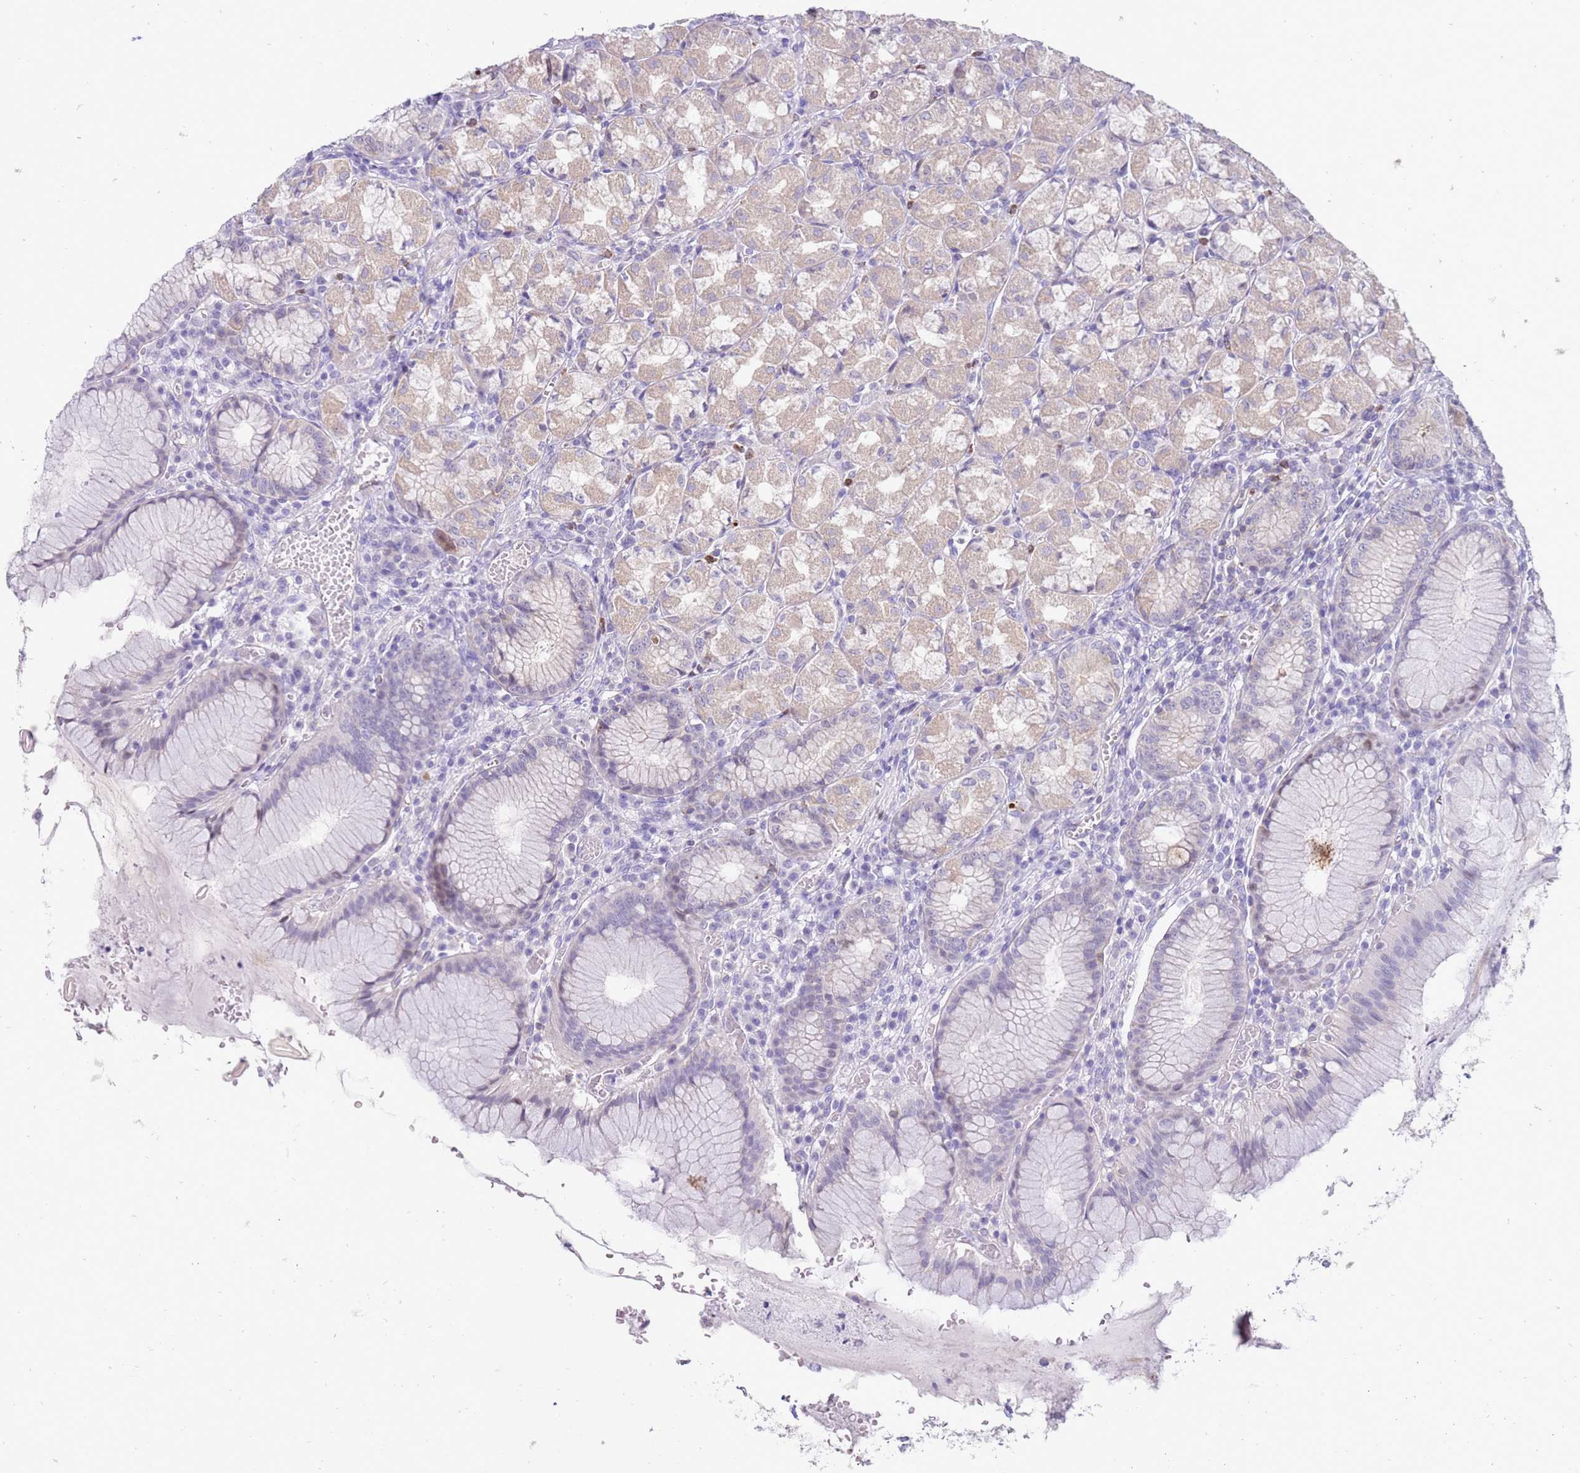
{"staining": {"intensity": "negative", "quantity": "none", "location": "none"}, "tissue": "stomach", "cell_type": "Glandular cells", "image_type": "normal", "snomed": [{"axis": "morphology", "description": "Normal tissue, NOS"}, {"axis": "topography", "description": "Stomach"}], "caption": "DAB immunohistochemical staining of benign human stomach displays no significant staining in glandular cells.", "gene": "STK25", "patient": {"sex": "male", "age": 55}}